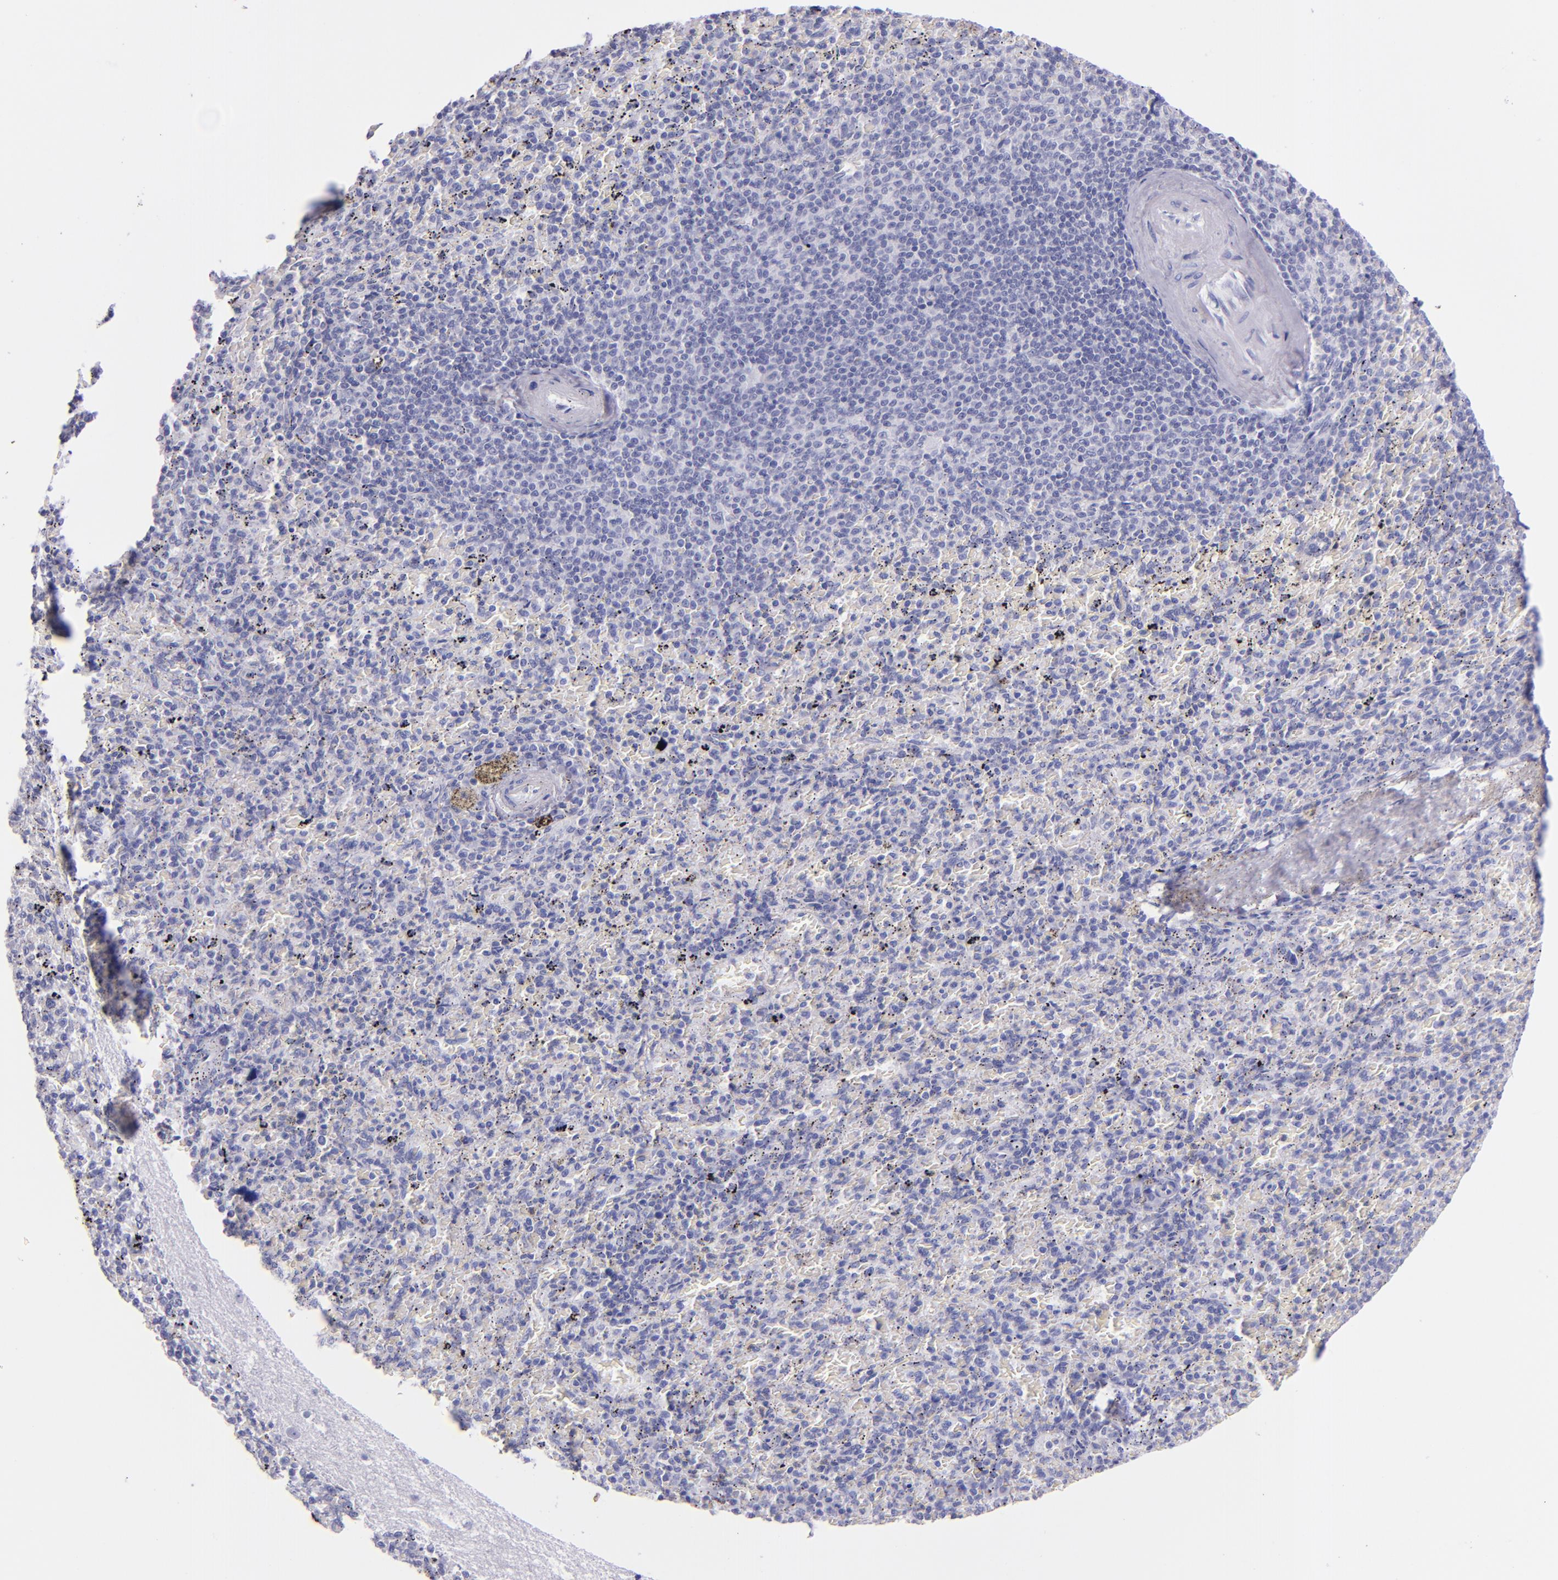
{"staining": {"intensity": "negative", "quantity": "none", "location": "none"}, "tissue": "spleen", "cell_type": "Cells in red pulp", "image_type": "normal", "snomed": [{"axis": "morphology", "description": "Normal tissue, NOS"}, {"axis": "topography", "description": "Spleen"}], "caption": "Immunohistochemical staining of unremarkable human spleen displays no significant expression in cells in red pulp.", "gene": "SFTPB", "patient": {"sex": "female", "age": 43}}